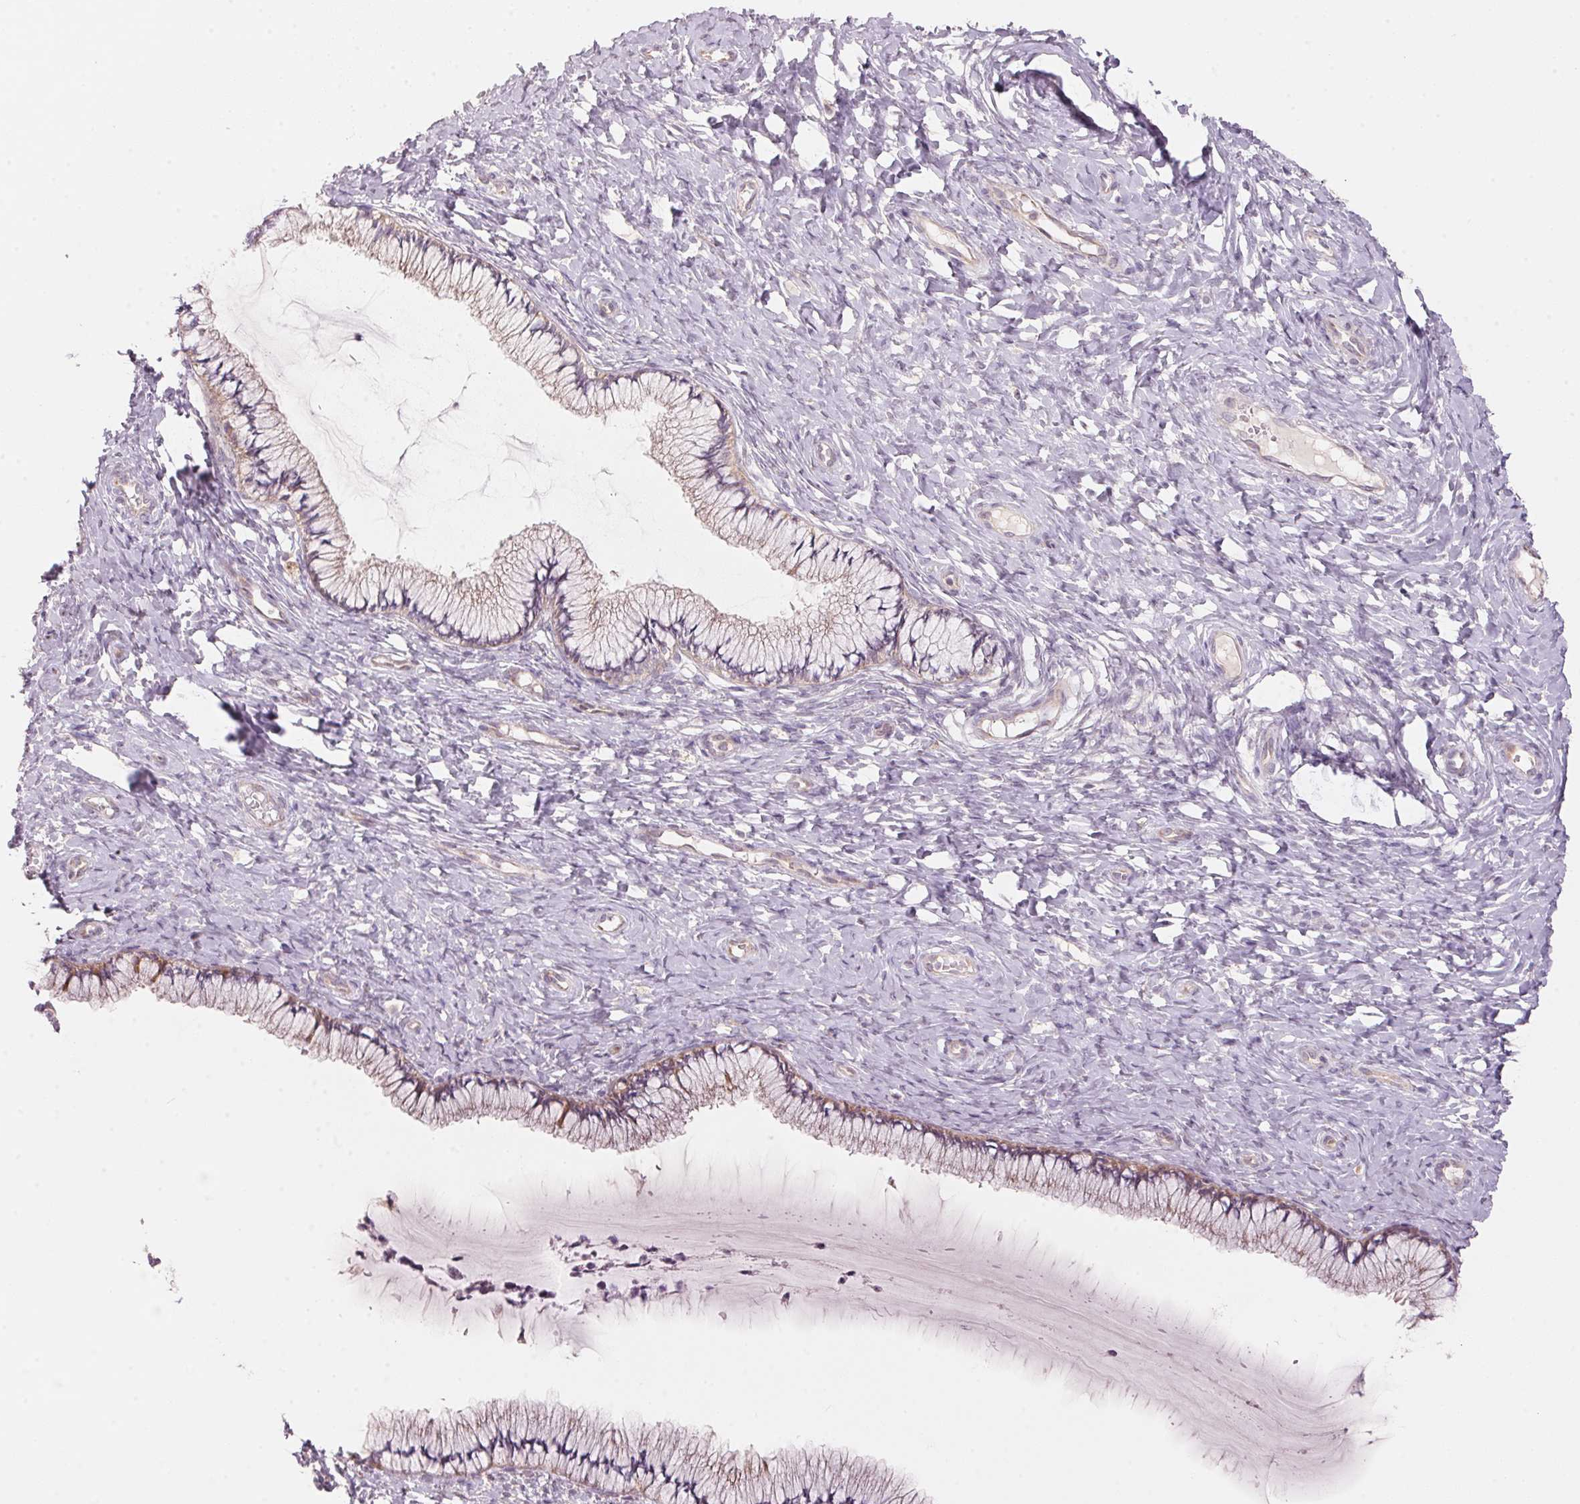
{"staining": {"intensity": "weak", "quantity": ">75%", "location": "cytoplasmic/membranous"}, "tissue": "cervix", "cell_type": "Glandular cells", "image_type": "normal", "snomed": [{"axis": "morphology", "description": "Normal tissue, NOS"}, {"axis": "topography", "description": "Cervix"}], "caption": "DAB immunohistochemical staining of normal cervix displays weak cytoplasmic/membranous protein staining in approximately >75% of glandular cells.", "gene": "BLOC1S2", "patient": {"sex": "female", "age": 37}}